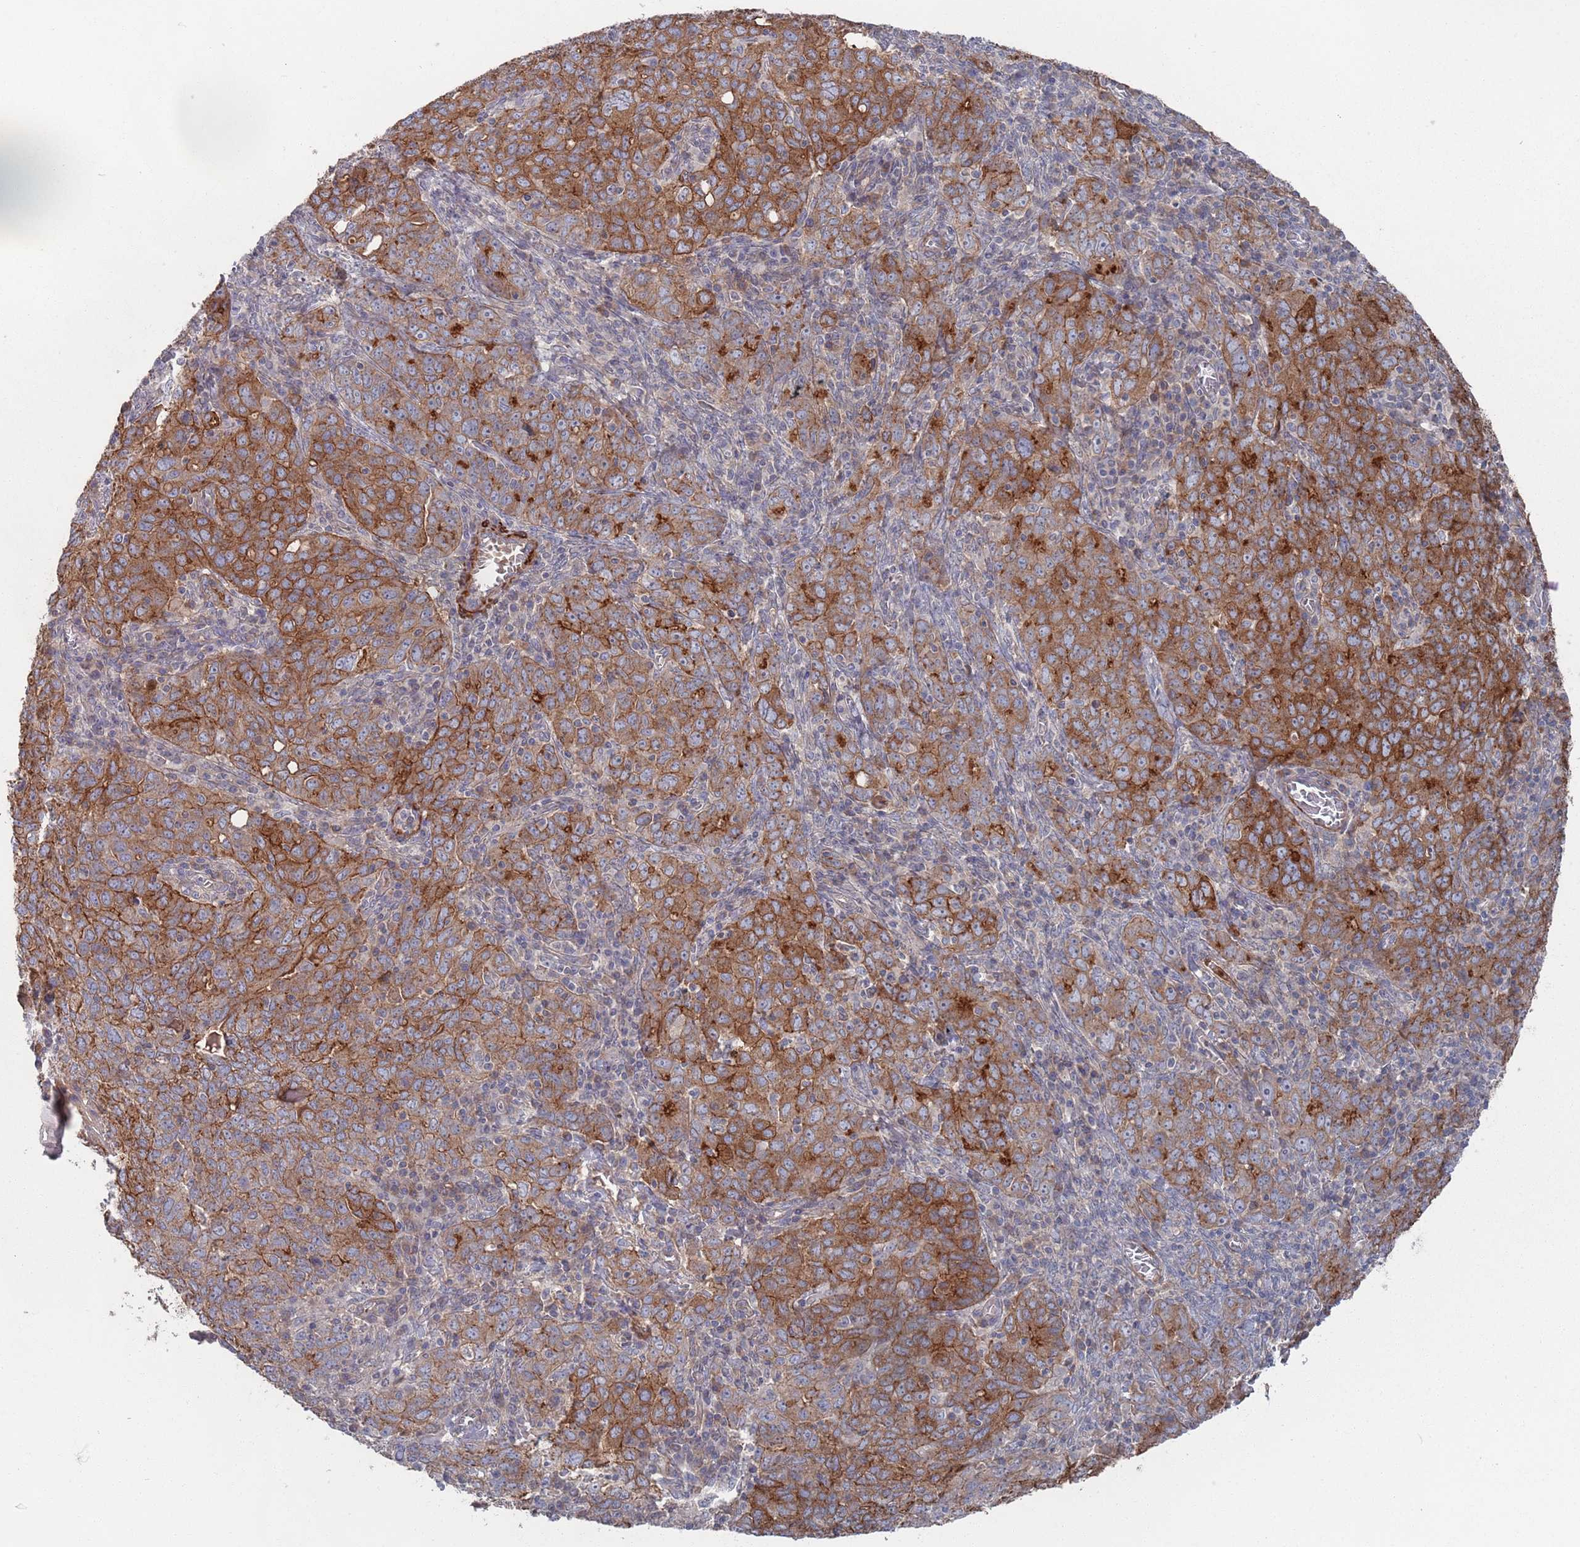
{"staining": {"intensity": "strong", "quantity": "25%-75%", "location": "cytoplasmic/membranous"}, "tissue": "ovarian cancer", "cell_type": "Tumor cells", "image_type": "cancer", "snomed": [{"axis": "morphology", "description": "Carcinoma, endometroid"}, {"axis": "topography", "description": "Ovary"}], "caption": "Protein expression analysis of ovarian endometroid carcinoma demonstrates strong cytoplasmic/membranous expression in about 25%-75% of tumor cells.", "gene": "PLEKHA4", "patient": {"sex": "female", "age": 62}}